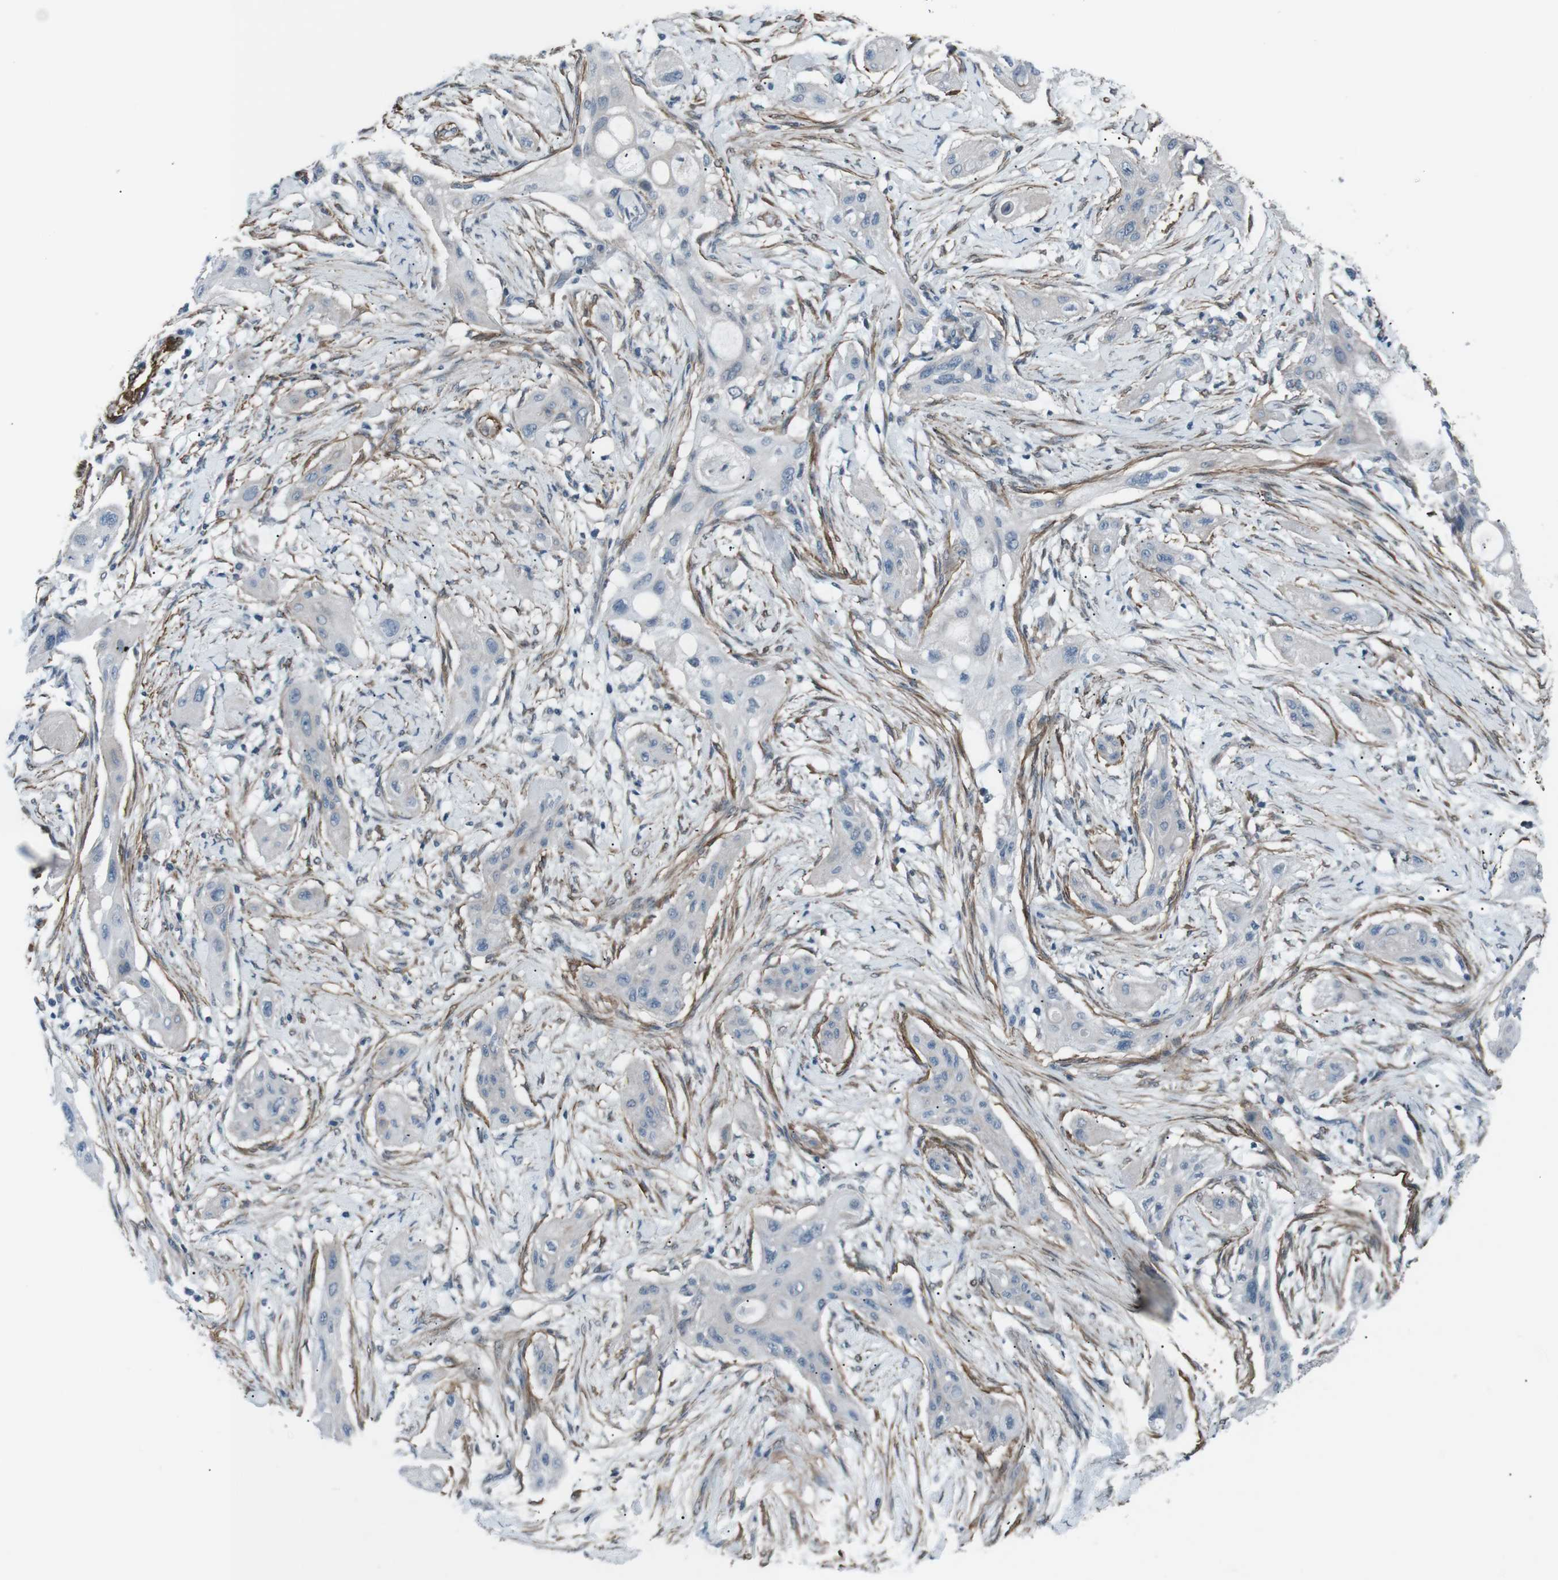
{"staining": {"intensity": "negative", "quantity": "none", "location": "none"}, "tissue": "lung cancer", "cell_type": "Tumor cells", "image_type": "cancer", "snomed": [{"axis": "morphology", "description": "Squamous cell carcinoma, NOS"}, {"axis": "topography", "description": "Lung"}], "caption": "Tumor cells show no significant protein positivity in squamous cell carcinoma (lung).", "gene": "PDLIM5", "patient": {"sex": "female", "age": 47}}